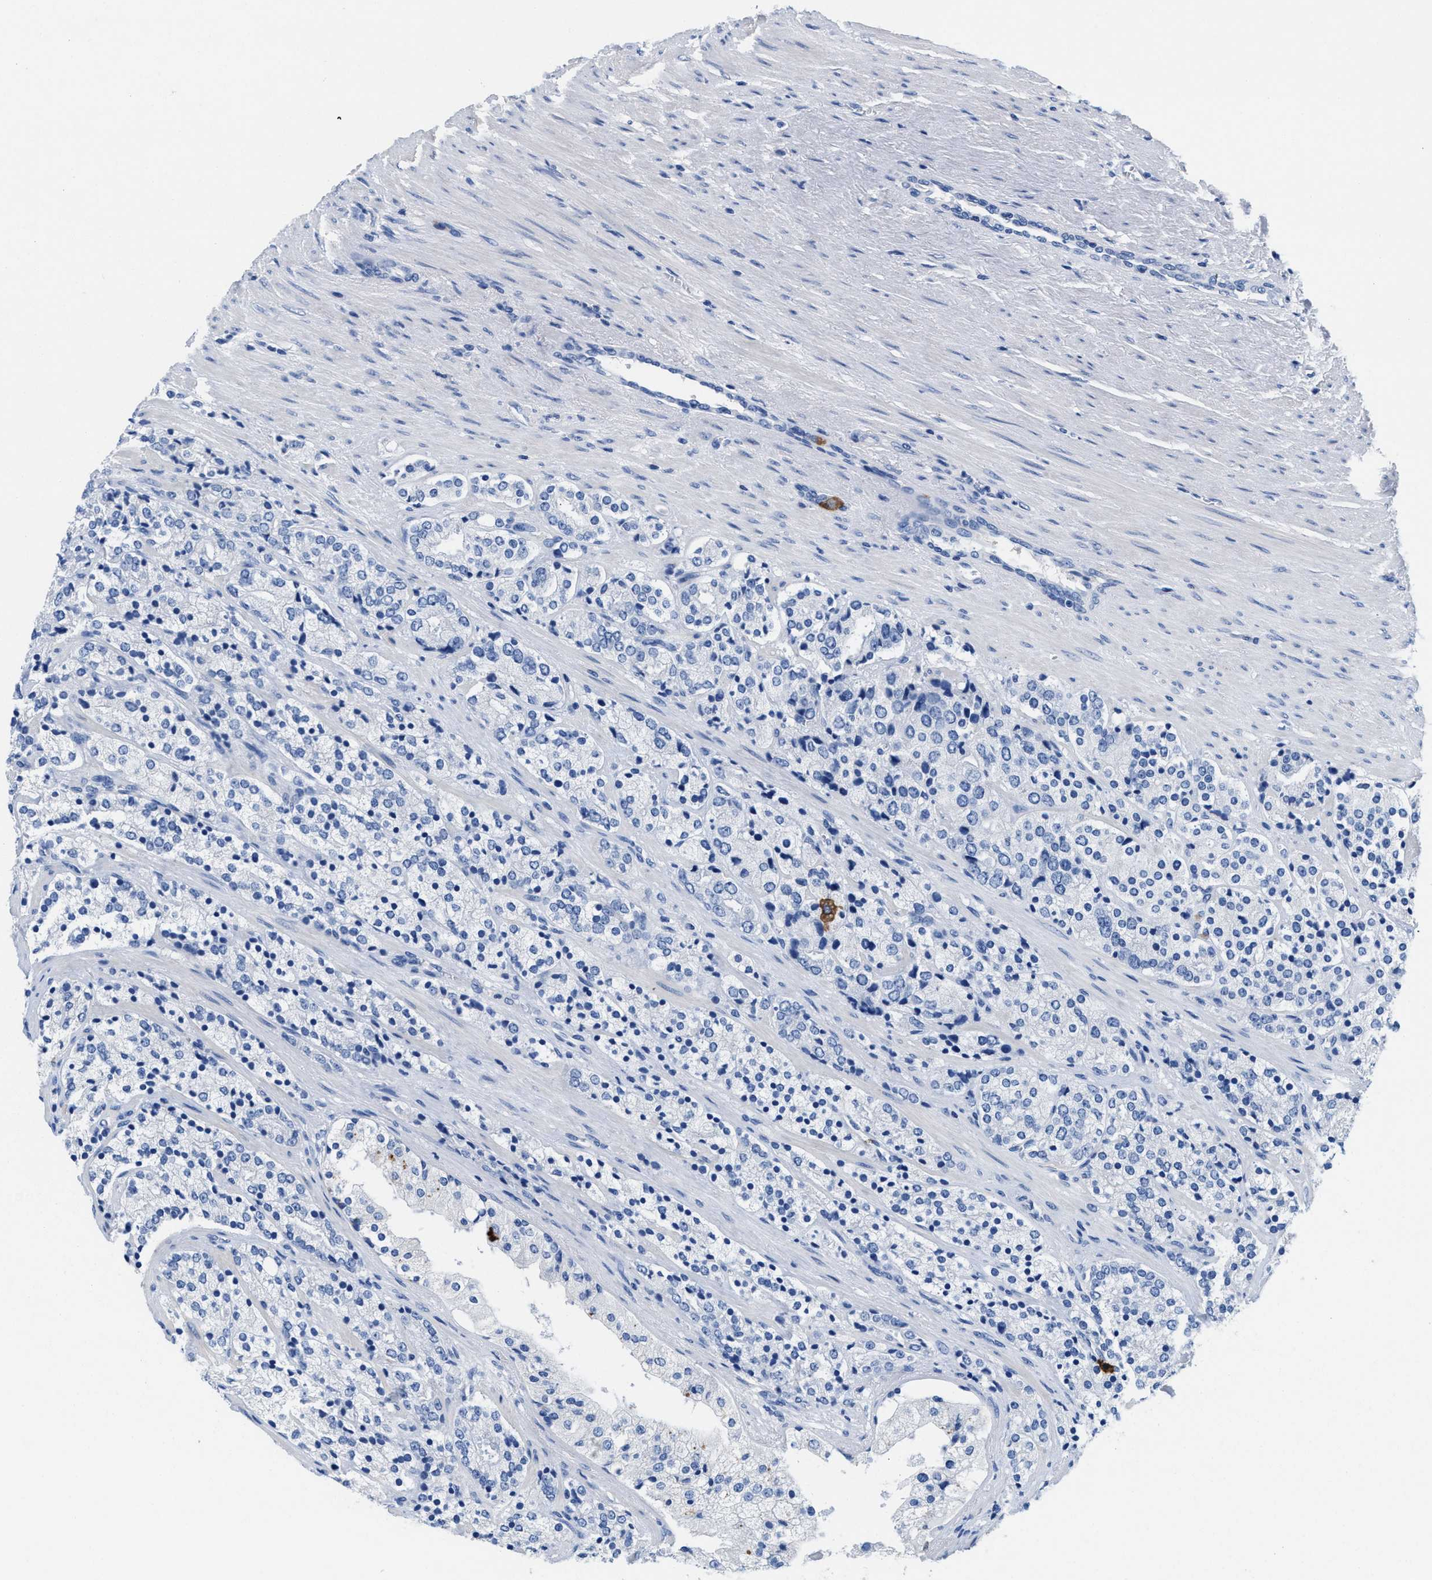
{"staining": {"intensity": "negative", "quantity": "none", "location": "none"}, "tissue": "prostate cancer", "cell_type": "Tumor cells", "image_type": "cancer", "snomed": [{"axis": "morphology", "description": "Adenocarcinoma, High grade"}, {"axis": "topography", "description": "Prostate"}], "caption": "The histopathology image exhibits no staining of tumor cells in prostate high-grade adenocarcinoma. (Immunohistochemistry, brightfield microscopy, high magnification).", "gene": "SLFN13", "patient": {"sex": "male", "age": 71}}